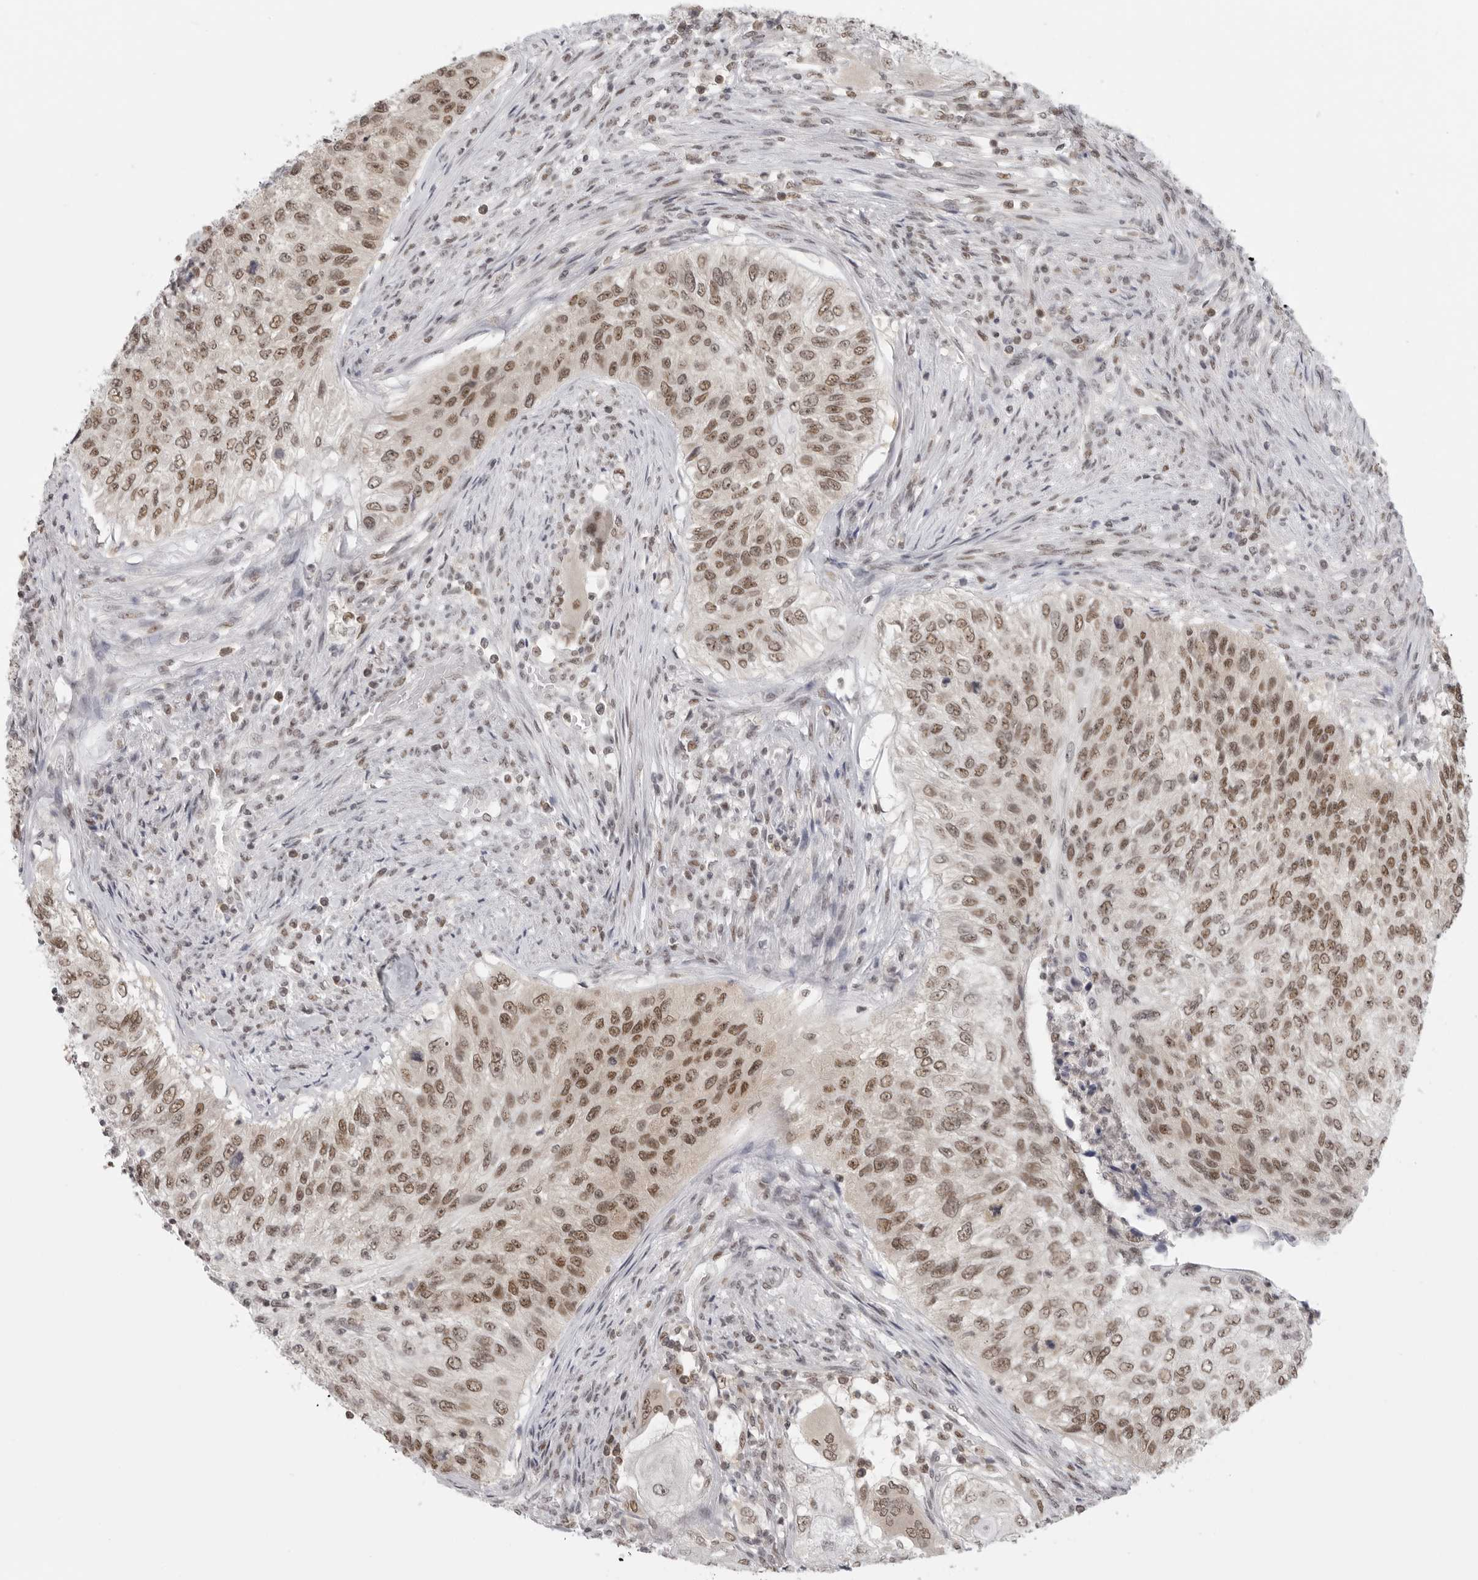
{"staining": {"intensity": "moderate", "quantity": ">75%", "location": "nuclear"}, "tissue": "urothelial cancer", "cell_type": "Tumor cells", "image_type": "cancer", "snomed": [{"axis": "morphology", "description": "Urothelial carcinoma, High grade"}, {"axis": "topography", "description": "Urinary bladder"}], "caption": "Brown immunohistochemical staining in human urothelial carcinoma (high-grade) reveals moderate nuclear expression in about >75% of tumor cells.", "gene": "RPA2", "patient": {"sex": "female", "age": 60}}